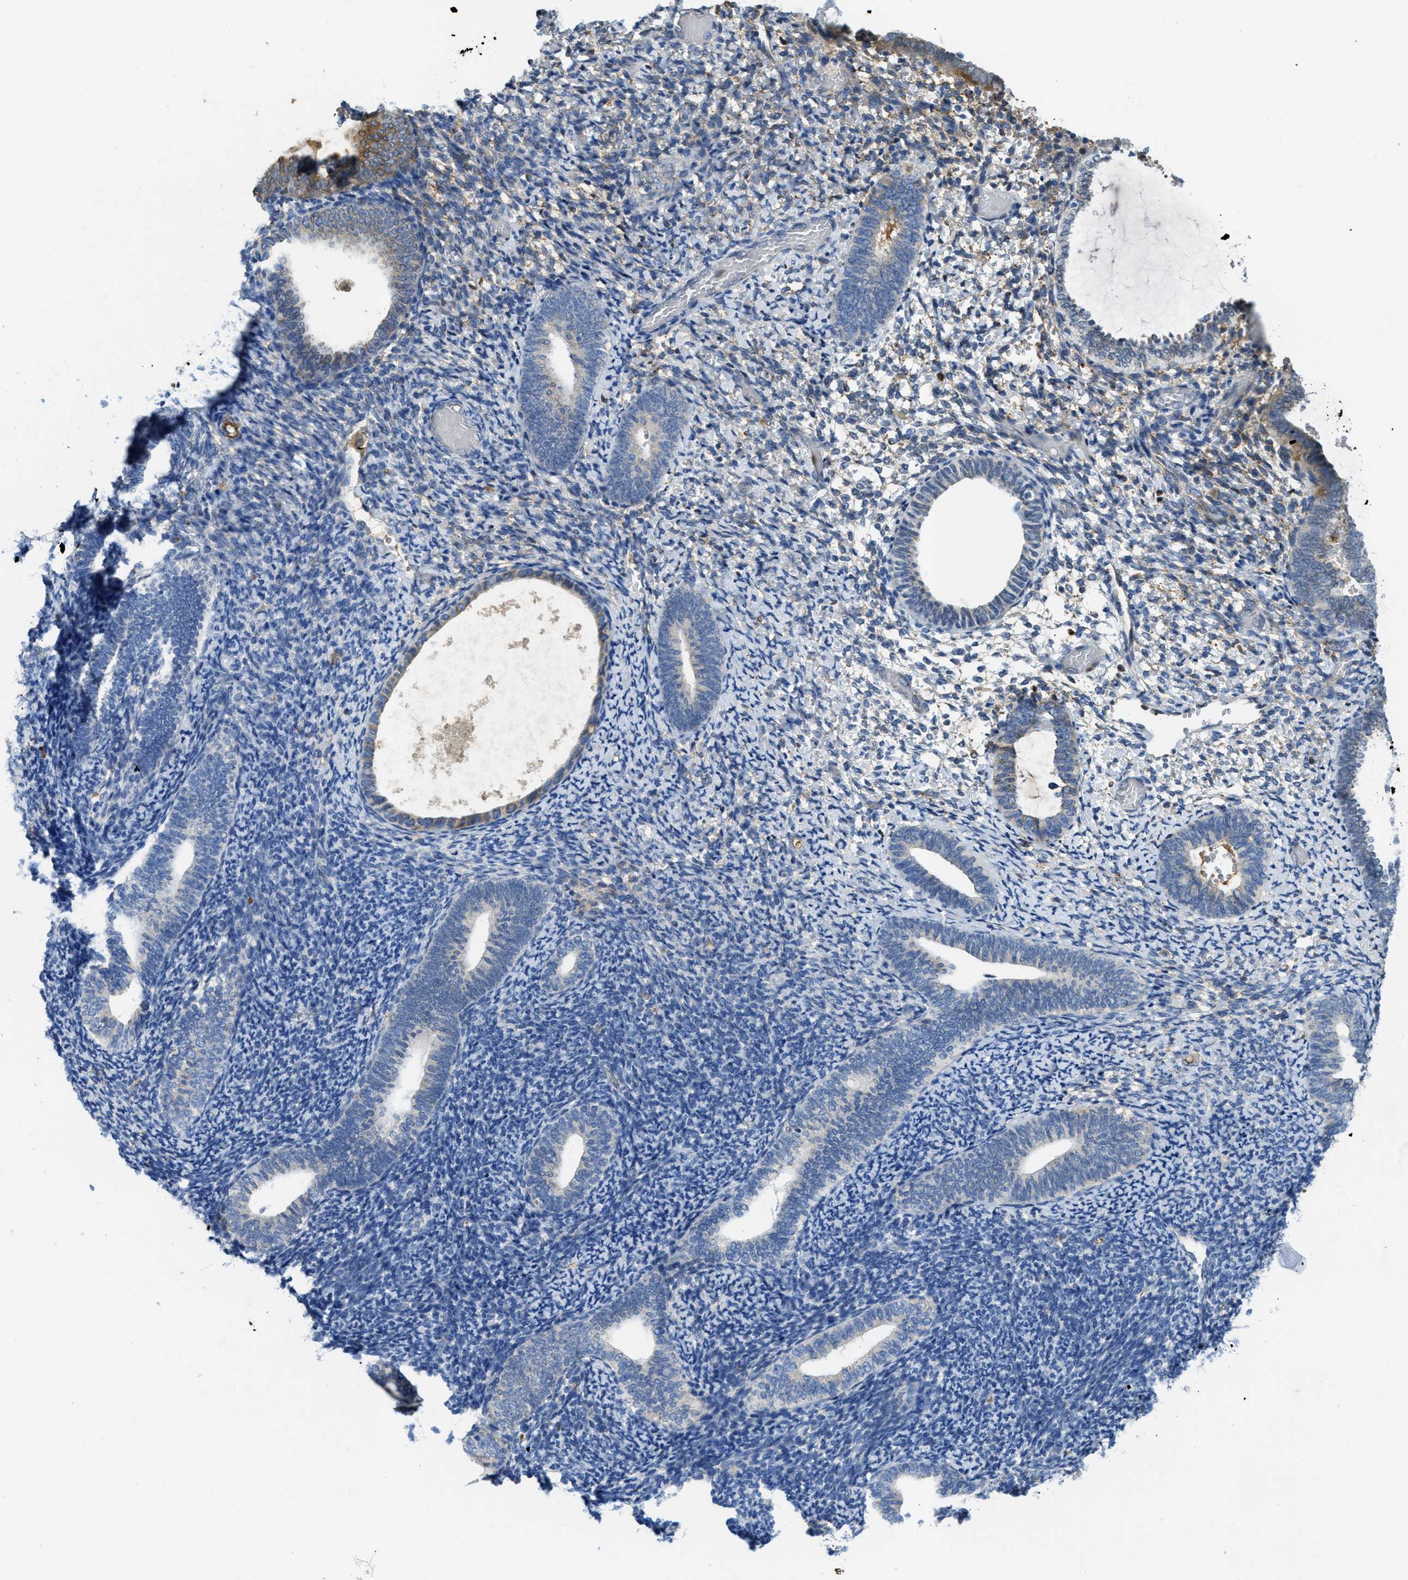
{"staining": {"intensity": "negative", "quantity": "none", "location": "none"}, "tissue": "endometrium", "cell_type": "Cells in endometrial stroma", "image_type": "normal", "snomed": [{"axis": "morphology", "description": "Normal tissue, NOS"}, {"axis": "topography", "description": "Endometrium"}], "caption": "Cells in endometrial stroma are negative for protein expression in normal human endometrium. Brightfield microscopy of immunohistochemistry stained with DAB (brown) and hematoxylin (blue), captured at high magnification.", "gene": "MPDU1", "patient": {"sex": "female", "age": 66}}